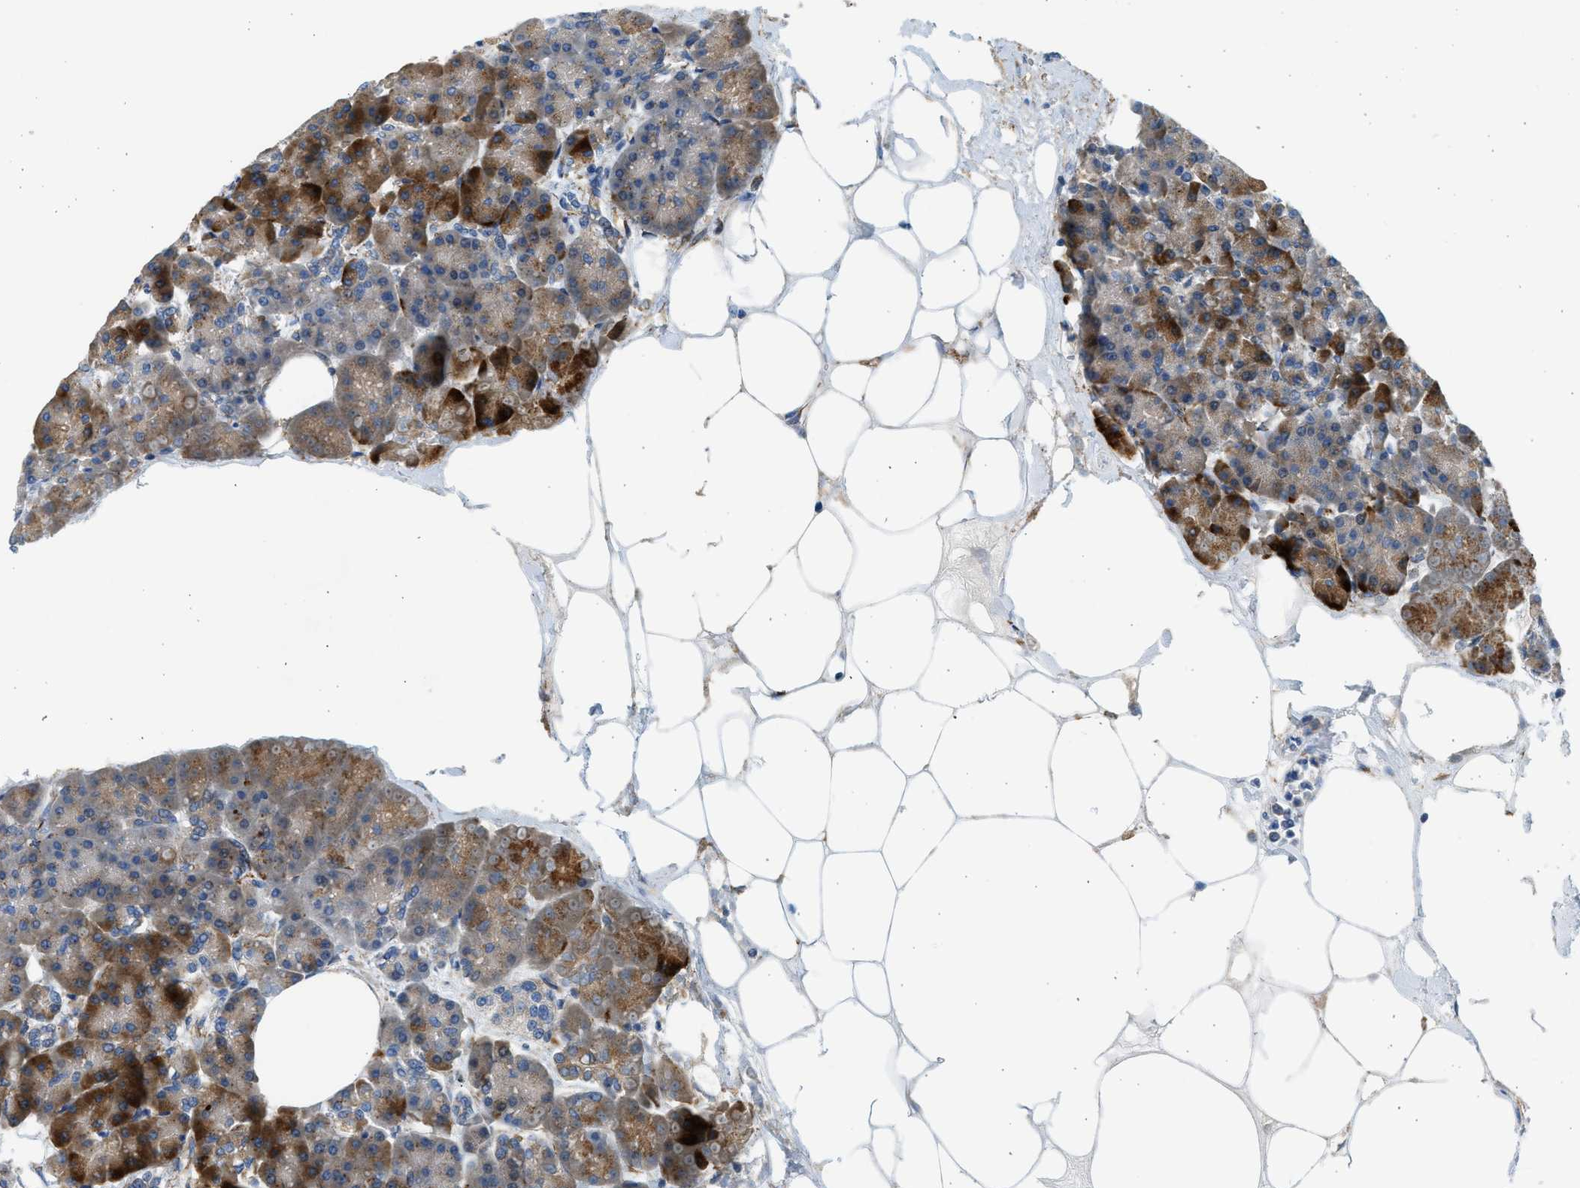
{"staining": {"intensity": "strong", "quantity": ">75%", "location": "cytoplasmic/membranous"}, "tissue": "pancreas", "cell_type": "Exocrine glandular cells", "image_type": "normal", "snomed": [{"axis": "morphology", "description": "Normal tissue, NOS"}, {"axis": "topography", "description": "Pancreas"}], "caption": "Protein analysis of benign pancreas shows strong cytoplasmic/membranous expression in about >75% of exocrine glandular cells.", "gene": "CNTN6", "patient": {"sex": "female", "age": 70}}